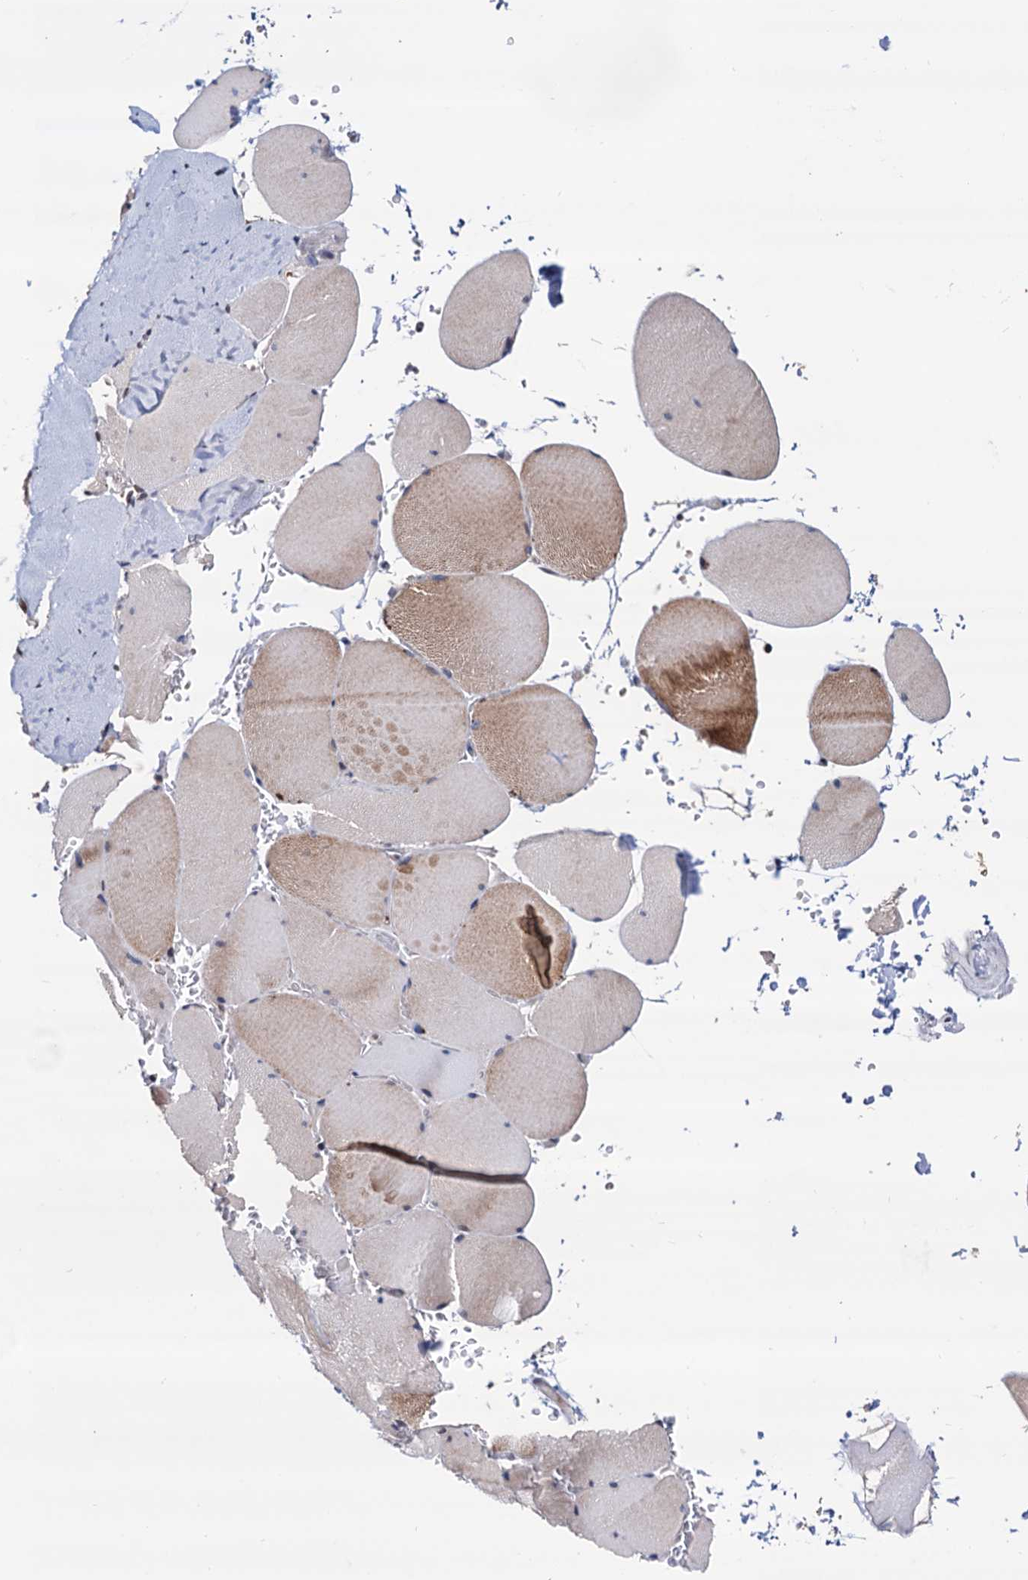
{"staining": {"intensity": "moderate", "quantity": "25%-75%", "location": "cytoplasmic/membranous"}, "tissue": "skeletal muscle", "cell_type": "Myocytes", "image_type": "normal", "snomed": [{"axis": "morphology", "description": "Normal tissue, NOS"}, {"axis": "topography", "description": "Skeletal muscle"}, {"axis": "topography", "description": "Head-Neck"}], "caption": "DAB immunohistochemical staining of benign skeletal muscle shows moderate cytoplasmic/membranous protein positivity in about 25%-75% of myocytes.", "gene": "RNASEH2B", "patient": {"sex": "male", "age": 66}}